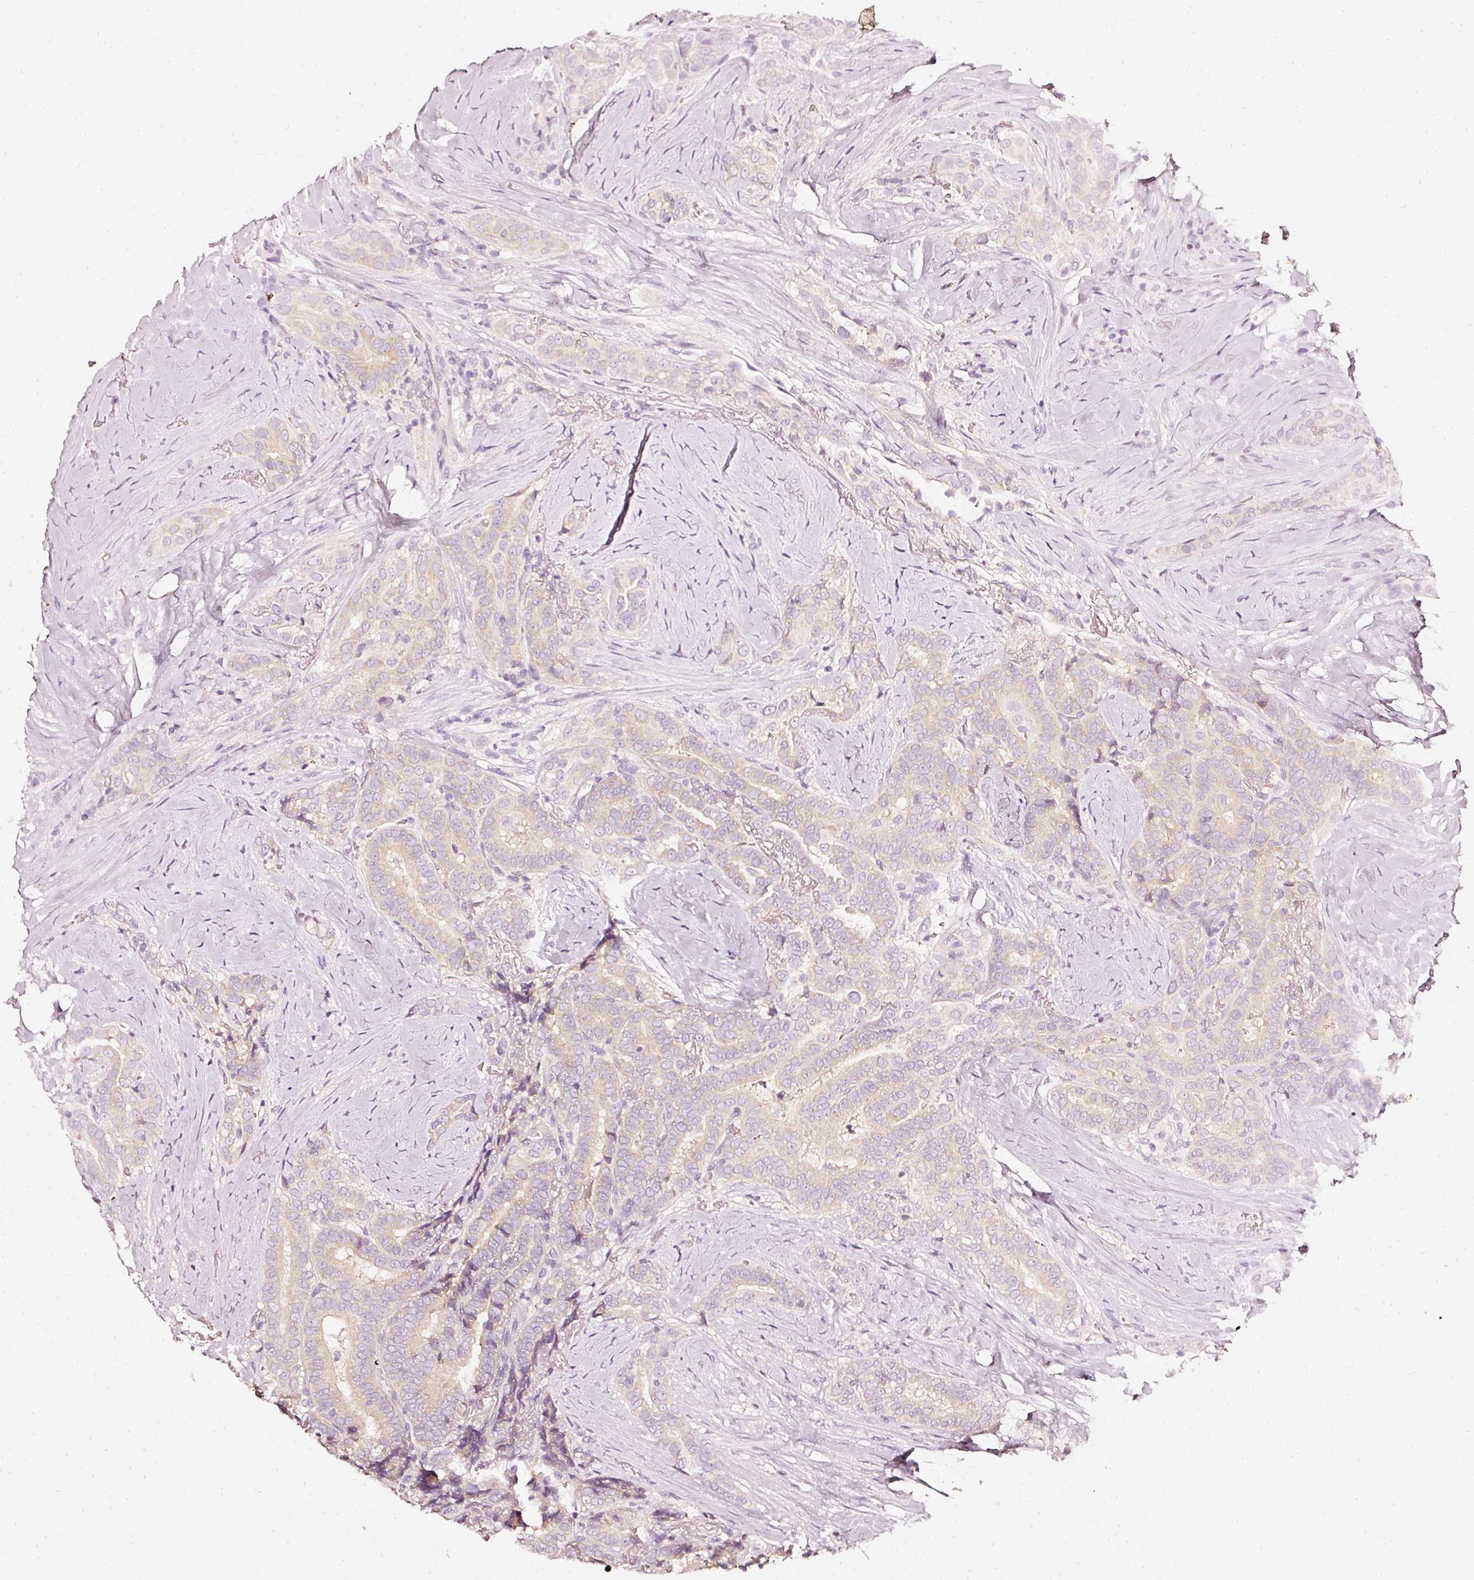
{"staining": {"intensity": "weak", "quantity": "25%-75%", "location": "cytoplasmic/membranous"}, "tissue": "thyroid cancer", "cell_type": "Tumor cells", "image_type": "cancer", "snomed": [{"axis": "morphology", "description": "Papillary adenocarcinoma, NOS"}, {"axis": "topography", "description": "Thyroid gland"}], "caption": "High-magnification brightfield microscopy of thyroid papillary adenocarcinoma stained with DAB (brown) and counterstained with hematoxylin (blue). tumor cells exhibit weak cytoplasmic/membranous positivity is present in approximately25%-75% of cells.", "gene": "CNP", "patient": {"sex": "male", "age": 61}}